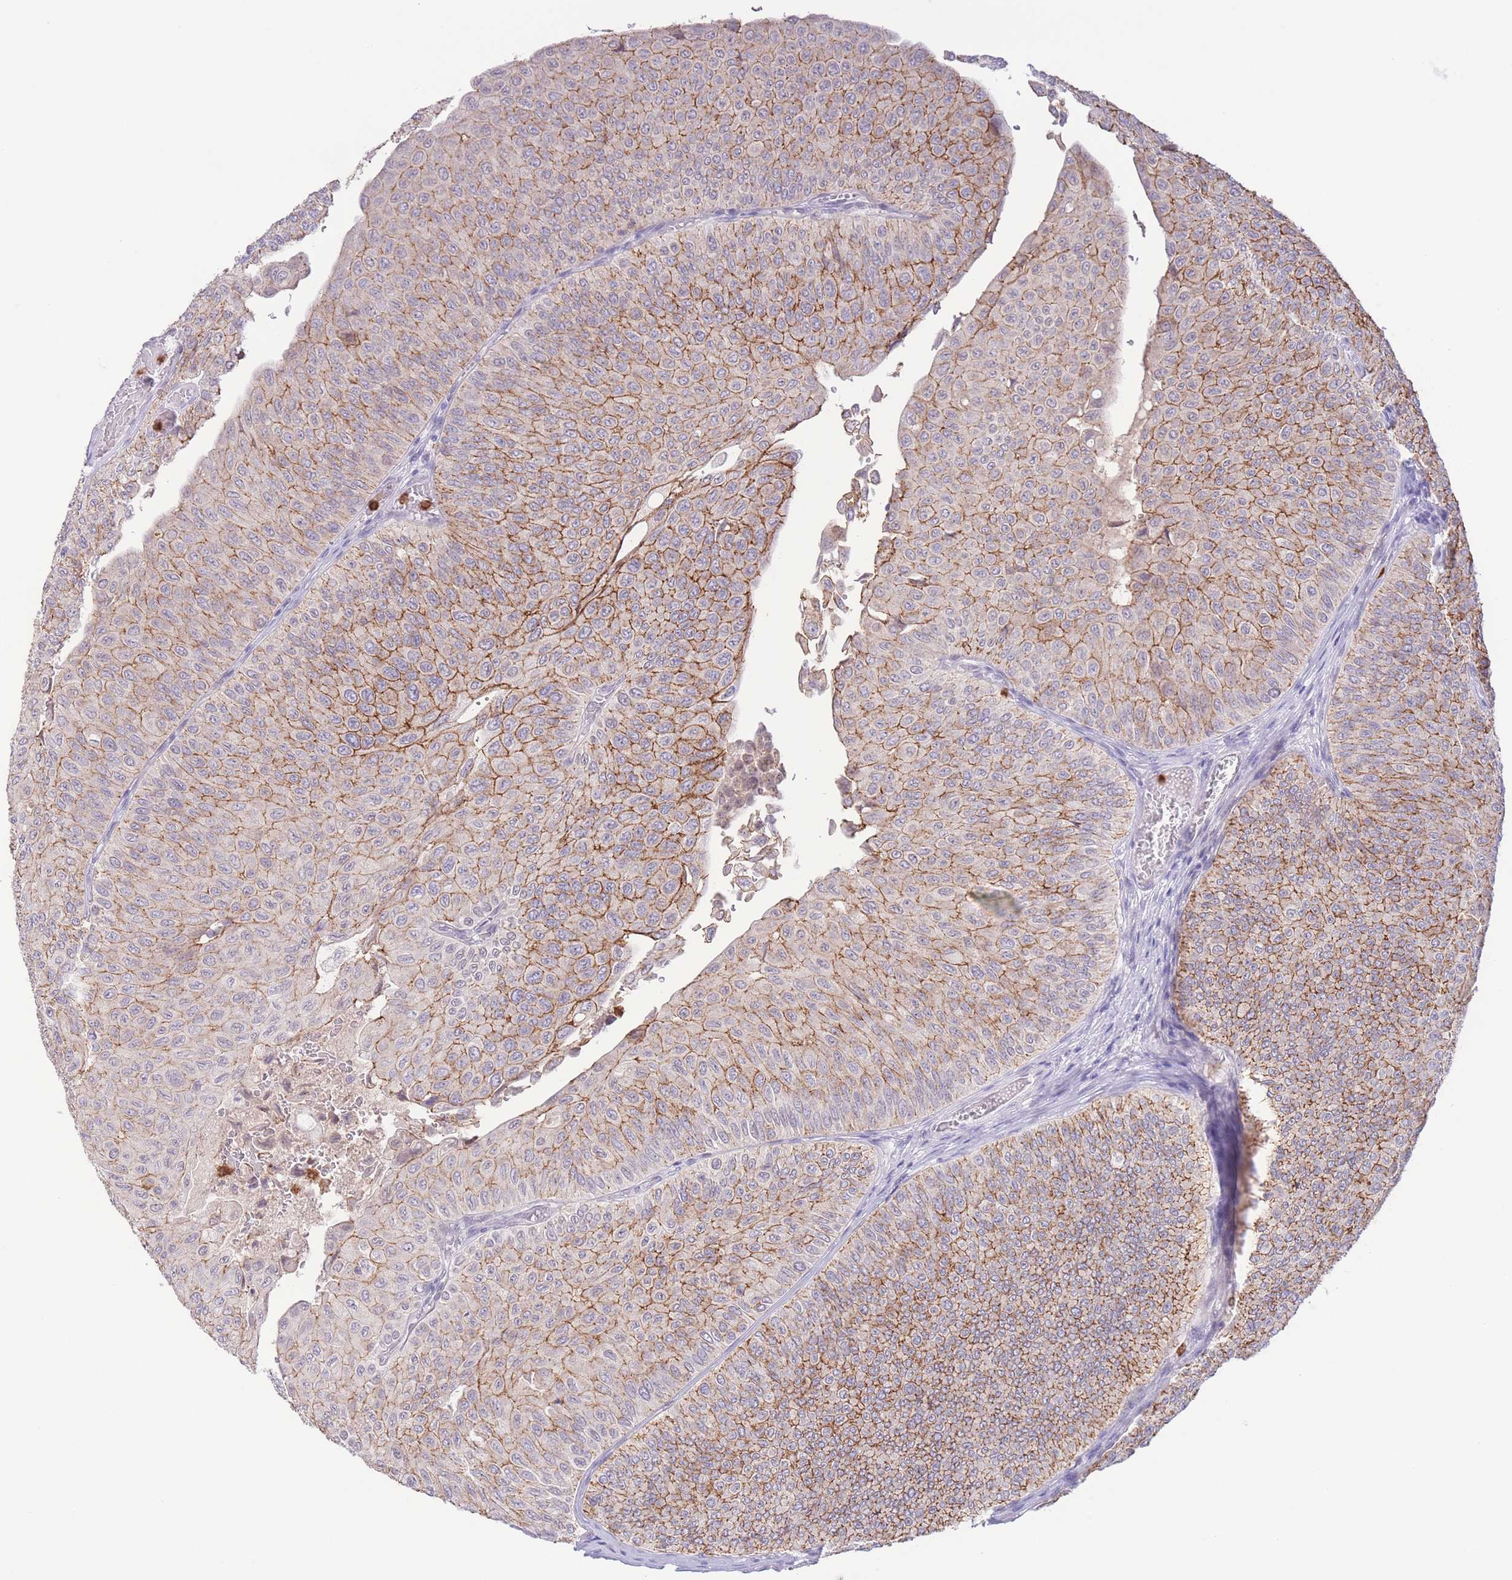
{"staining": {"intensity": "moderate", "quantity": "25%-75%", "location": "cytoplasmic/membranous"}, "tissue": "urothelial cancer", "cell_type": "Tumor cells", "image_type": "cancer", "snomed": [{"axis": "morphology", "description": "Urothelial carcinoma, NOS"}, {"axis": "topography", "description": "Urinary bladder"}], "caption": "Immunohistochemistry (IHC) of human urothelial cancer shows medium levels of moderate cytoplasmic/membranous expression in approximately 25%-75% of tumor cells.", "gene": "LCLAT1", "patient": {"sex": "male", "age": 59}}